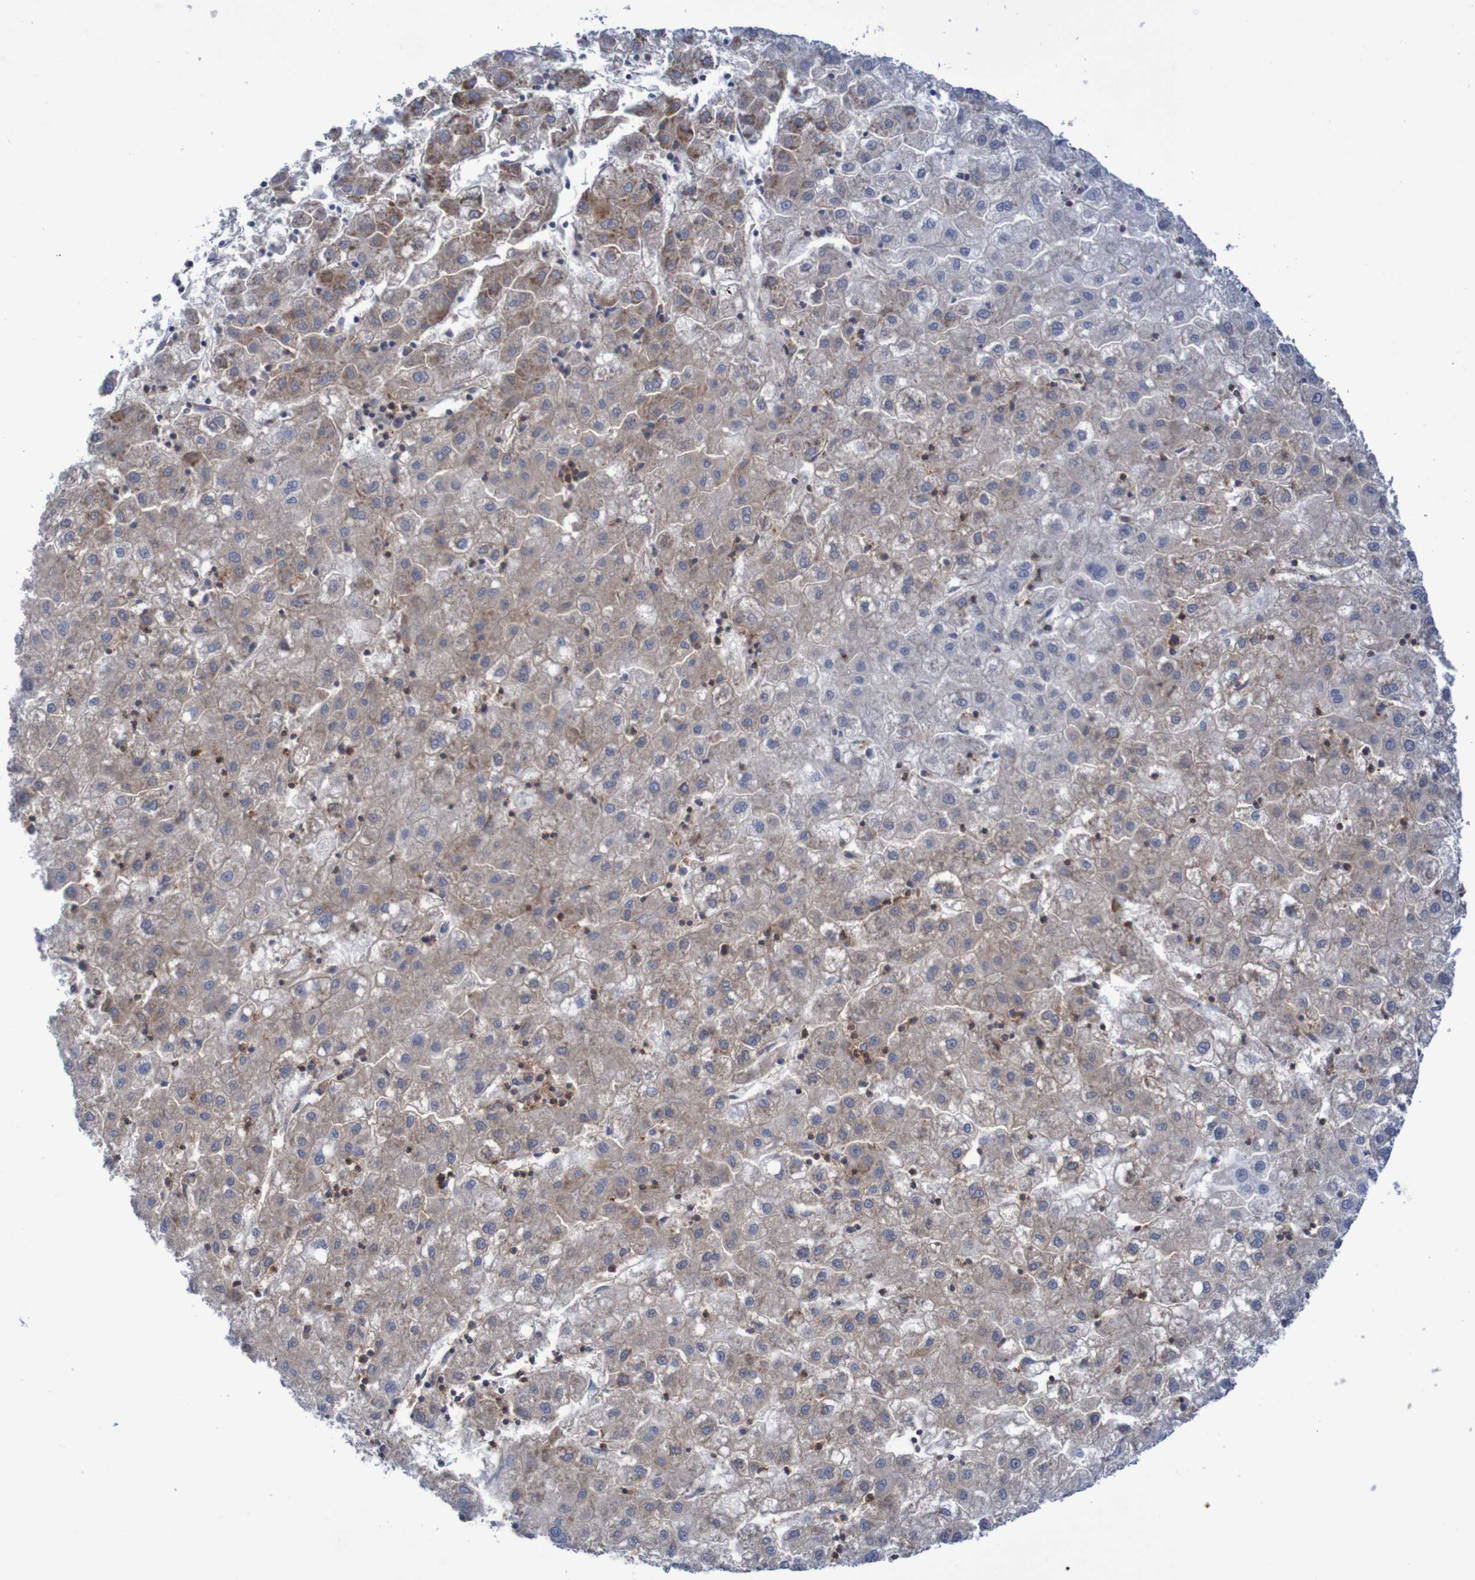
{"staining": {"intensity": "weak", "quantity": "25%-75%", "location": "cytoplasmic/membranous"}, "tissue": "liver cancer", "cell_type": "Tumor cells", "image_type": "cancer", "snomed": [{"axis": "morphology", "description": "Carcinoma, Hepatocellular, NOS"}, {"axis": "topography", "description": "Liver"}], "caption": "About 25%-75% of tumor cells in human liver cancer display weak cytoplasmic/membranous protein expression as visualized by brown immunohistochemical staining.", "gene": "FXR2", "patient": {"sex": "male", "age": 72}}